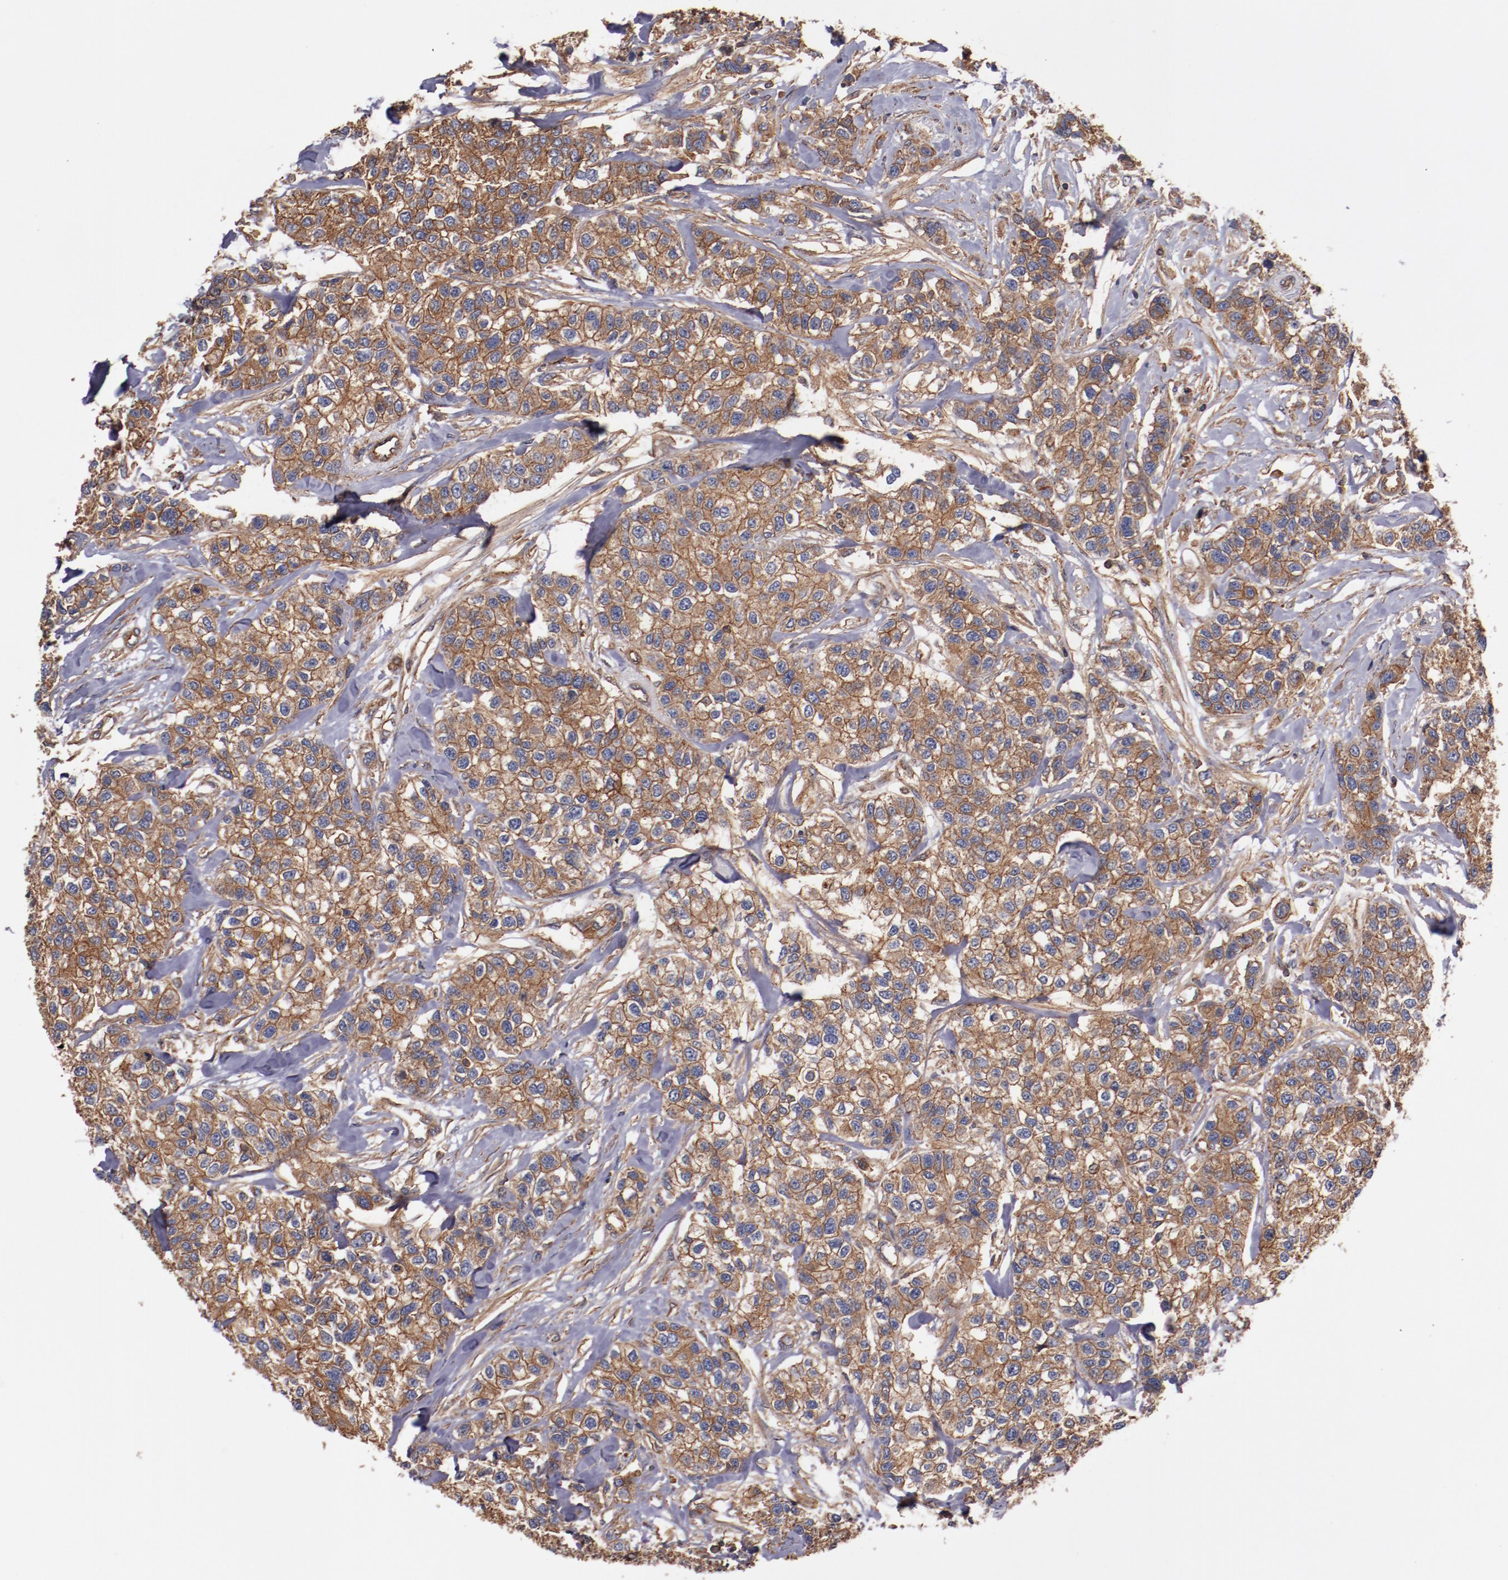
{"staining": {"intensity": "strong", "quantity": ">75%", "location": "cytoplasmic/membranous"}, "tissue": "breast cancer", "cell_type": "Tumor cells", "image_type": "cancer", "snomed": [{"axis": "morphology", "description": "Duct carcinoma"}, {"axis": "topography", "description": "Breast"}], "caption": "Strong cytoplasmic/membranous staining is identified in about >75% of tumor cells in breast cancer (intraductal carcinoma). The staining was performed using DAB (3,3'-diaminobenzidine) to visualize the protein expression in brown, while the nuclei were stained in blue with hematoxylin (Magnification: 20x).", "gene": "TMOD3", "patient": {"sex": "female", "age": 51}}